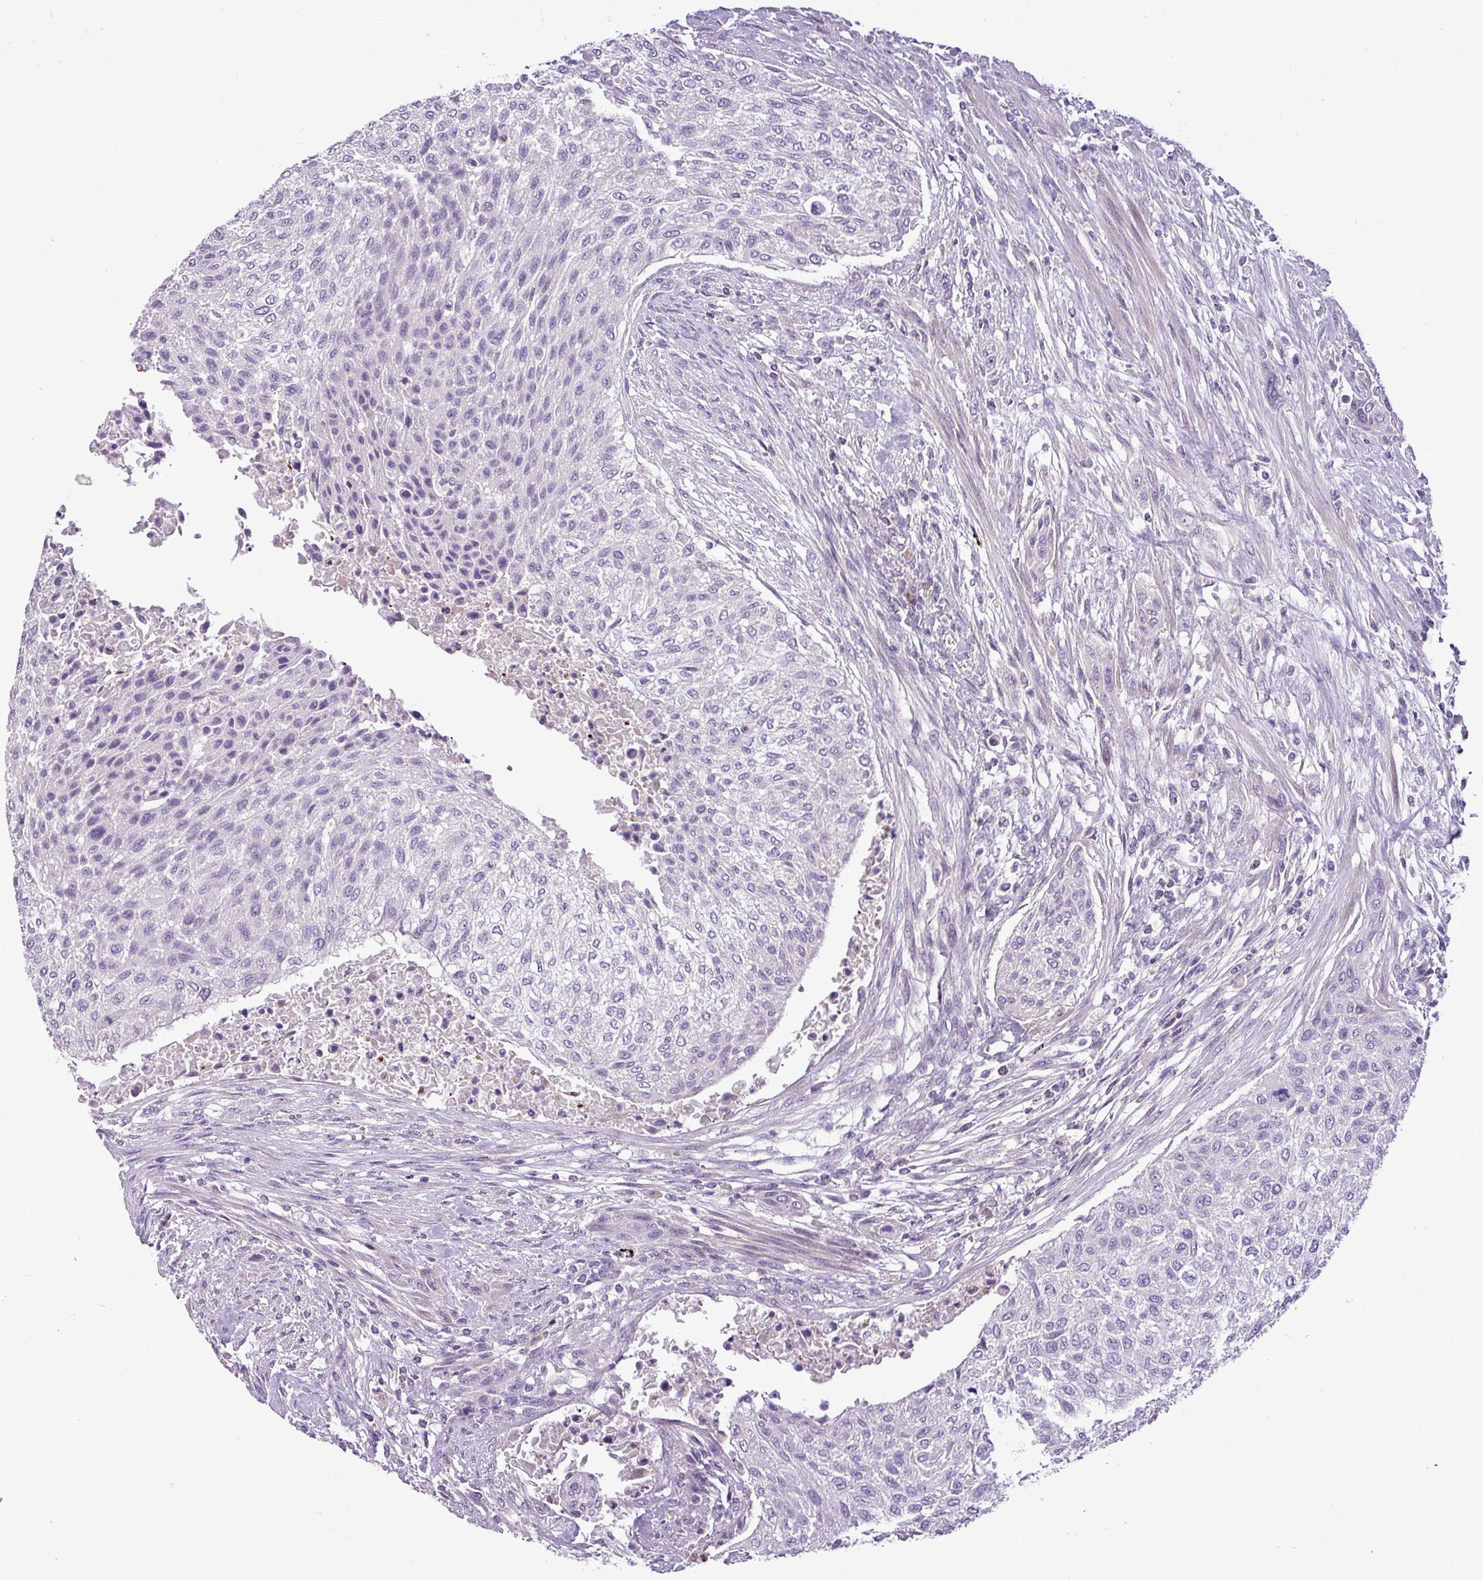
{"staining": {"intensity": "negative", "quantity": "none", "location": "none"}, "tissue": "urothelial cancer", "cell_type": "Tumor cells", "image_type": "cancer", "snomed": [{"axis": "morphology", "description": "Normal tissue, NOS"}, {"axis": "morphology", "description": "Urothelial carcinoma, NOS"}, {"axis": "topography", "description": "Urinary bladder"}, {"axis": "topography", "description": "Peripheral nerve tissue"}], "caption": "Urothelial cancer stained for a protein using immunohistochemistry (IHC) shows no staining tumor cells.", "gene": "IL17A", "patient": {"sex": "male", "age": 35}}